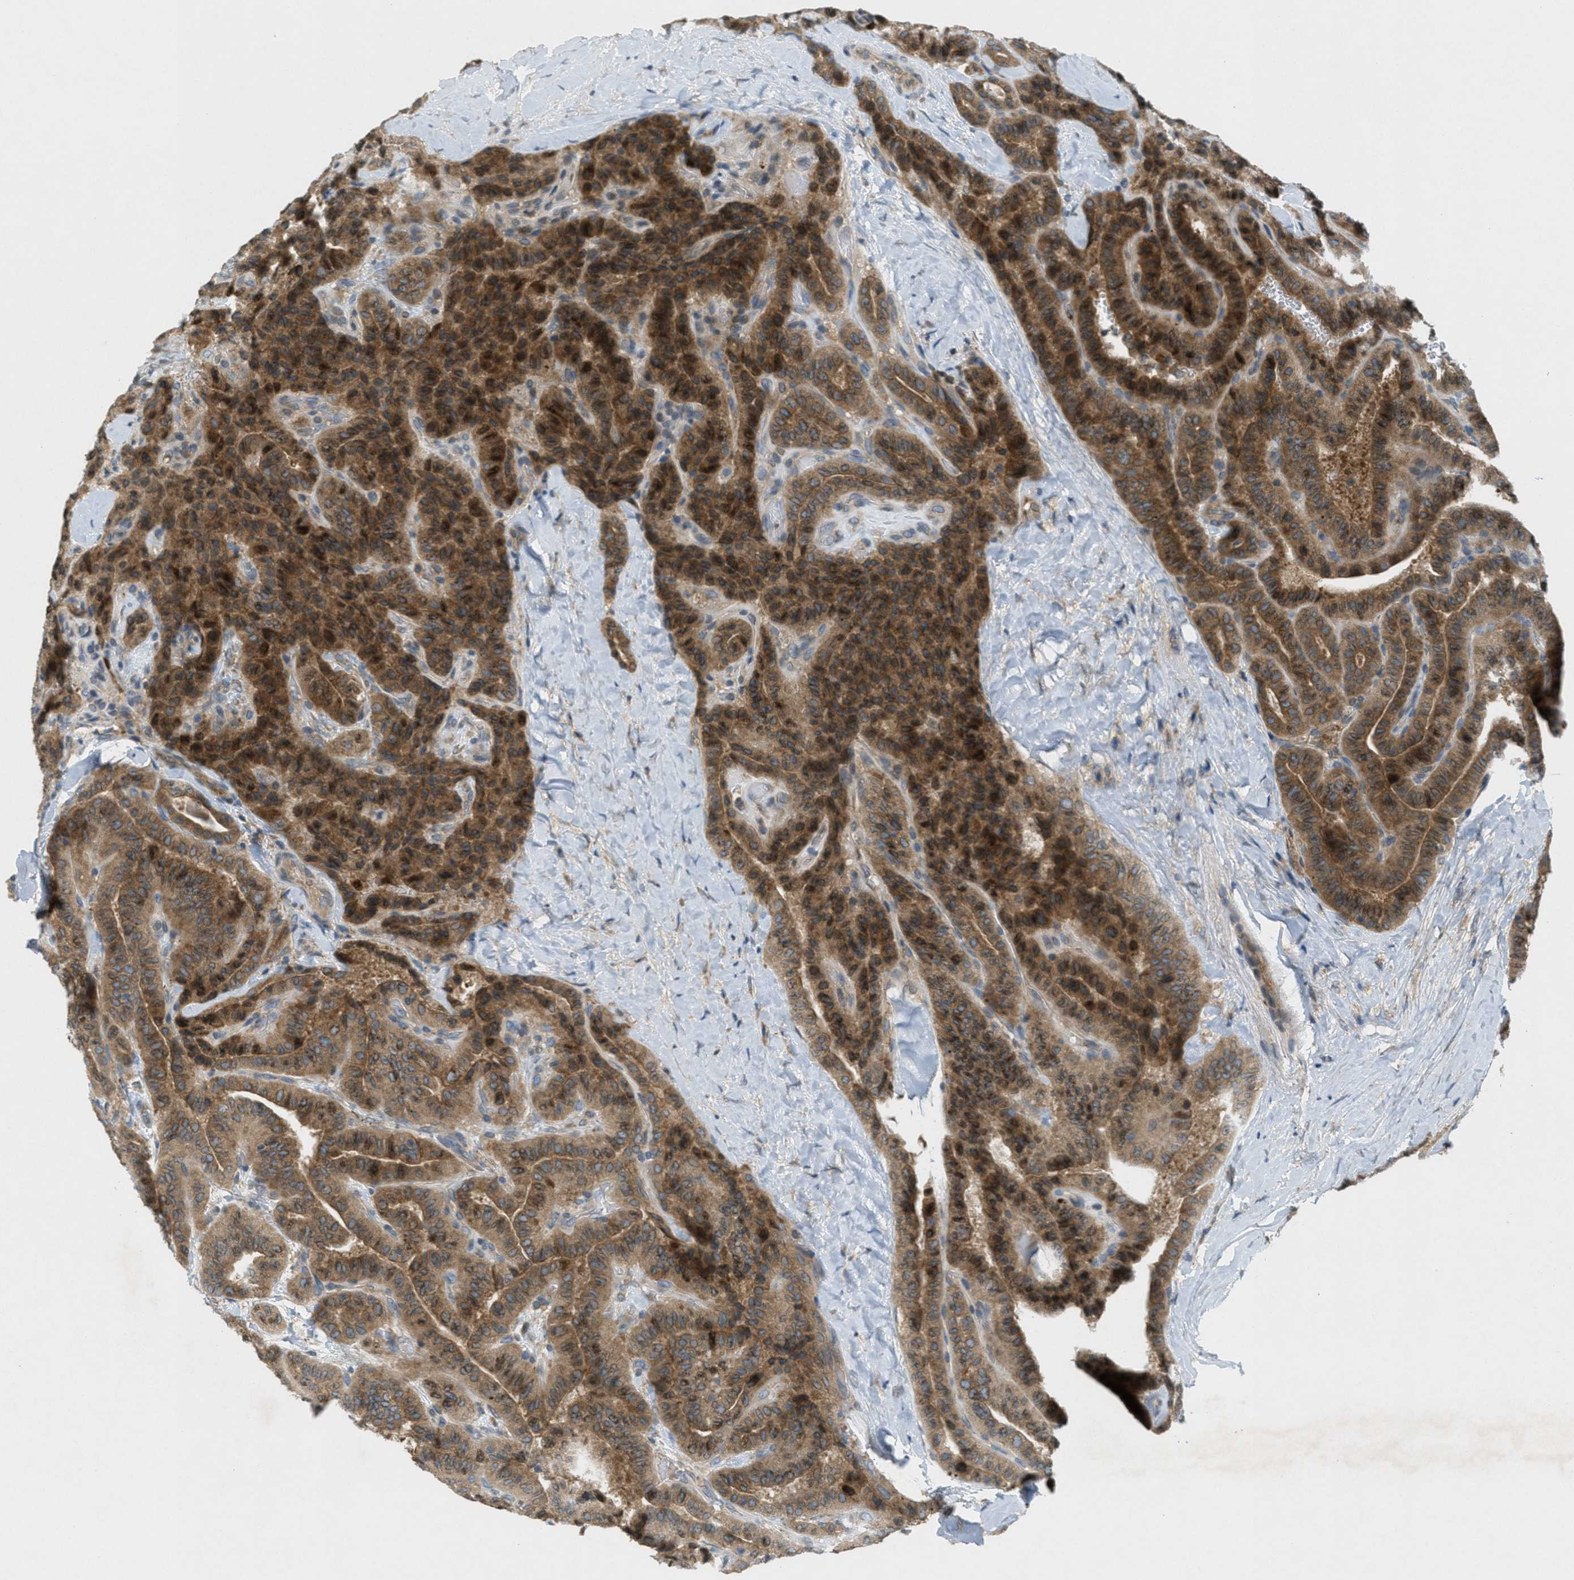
{"staining": {"intensity": "strong", "quantity": ">75%", "location": "cytoplasmic/membranous"}, "tissue": "thyroid cancer", "cell_type": "Tumor cells", "image_type": "cancer", "snomed": [{"axis": "morphology", "description": "Papillary adenocarcinoma, NOS"}, {"axis": "topography", "description": "Thyroid gland"}], "caption": "A high amount of strong cytoplasmic/membranous positivity is present in about >75% of tumor cells in thyroid papillary adenocarcinoma tissue.", "gene": "SIGMAR1", "patient": {"sex": "male", "age": 77}}